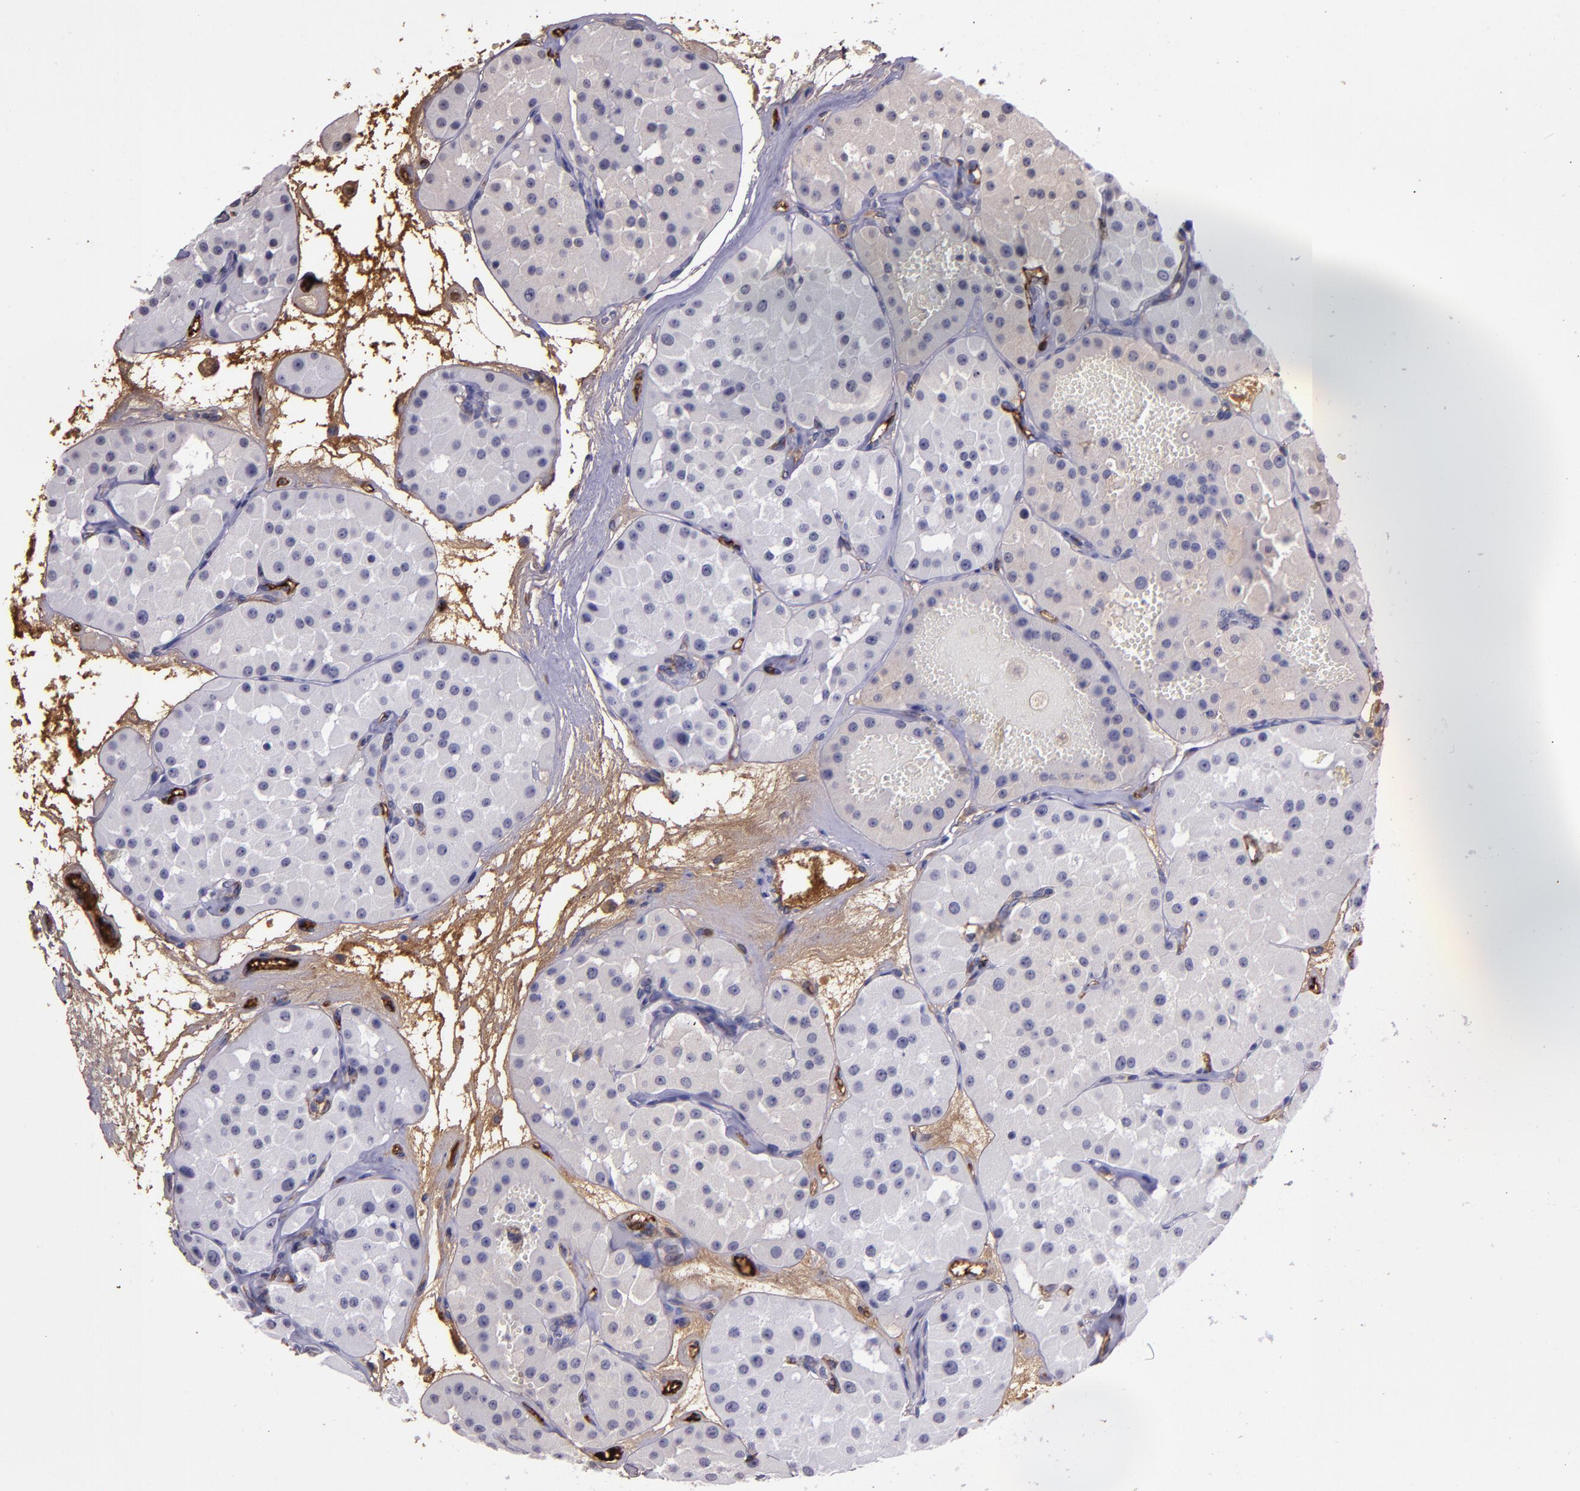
{"staining": {"intensity": "negative", "quantity": "none", "location": "none"}, "tissue": "renal cancer", "cell_type": "Tumor cells", "image_type": "cancer", "snomed": [{"axis": "morphology", "description": "Adenocarcinoma, uncertain malignant potential"}, {"axis": "topography", "description": "Kidney"}], "caption": "Micrograph shows no protein expression in tumor cells of renal cancer (adenocarcinoma,  uncertain malignant potential) tissue.", "gene": "A2M", "patient": {"sex": "male", "age": 63}}